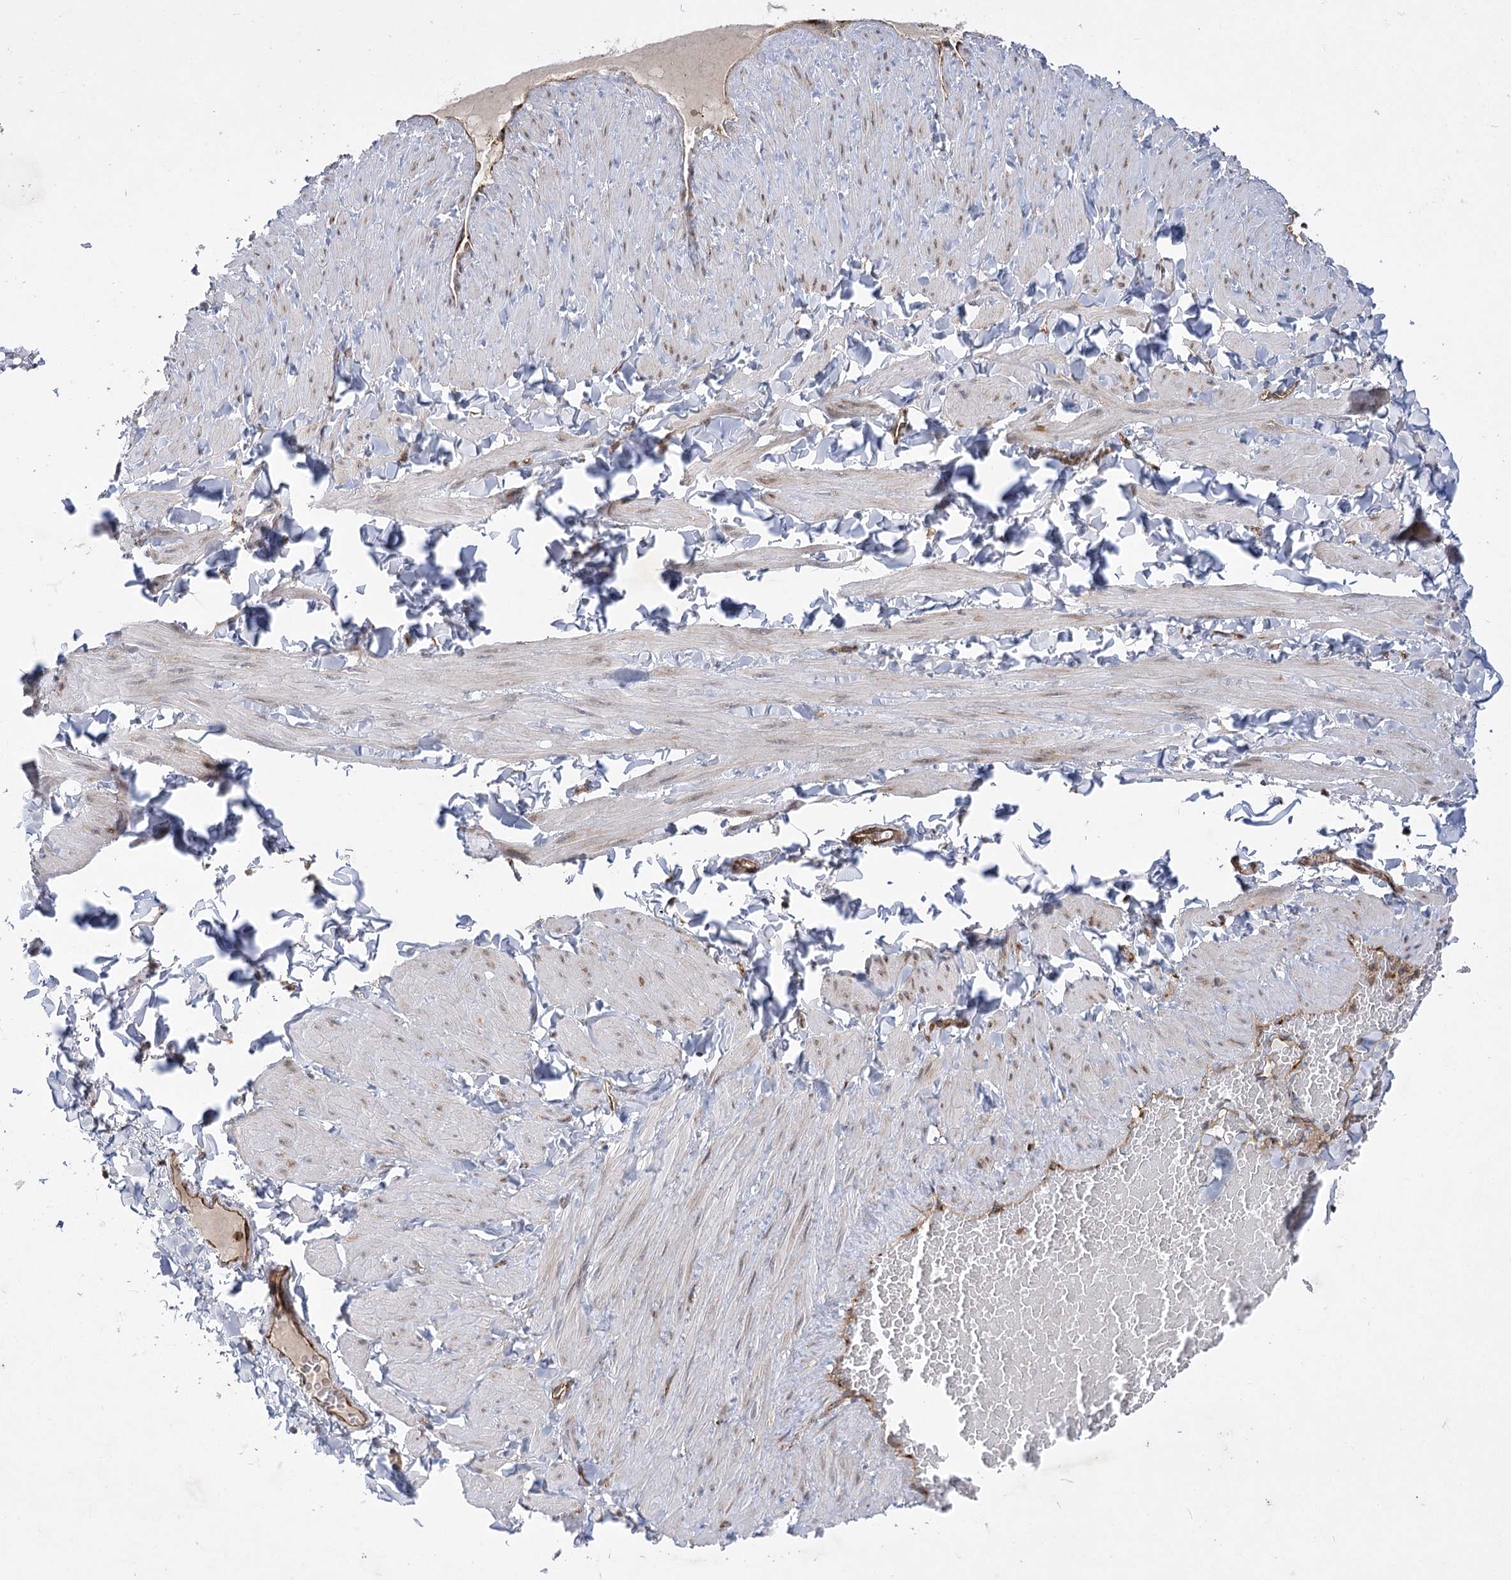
{"staining": {"intensity": "negative", "quantity": "none", "location": "none"}, "tissue": "adipose tissue", "cell_type": "Adipocytes", "image_type": "normal", "snomed": [{"axis": "morphology", "description": "Normal tissue, NOS"}, {"axis": "topography", "description": "Adipose tissue"}, {"axis": "topography", "description": "Vascular tissue"}, {"axis": "topography", "description": "Peripheral nerve tissue"}], "caption": "Immunohistochemistry photomicrograph of normal adipose tissue stained for a protein (brown), which reveals no staining in adipocytes.", "gene": "ARHGAP31", "patient": {"sex": "male", "age": 25}}